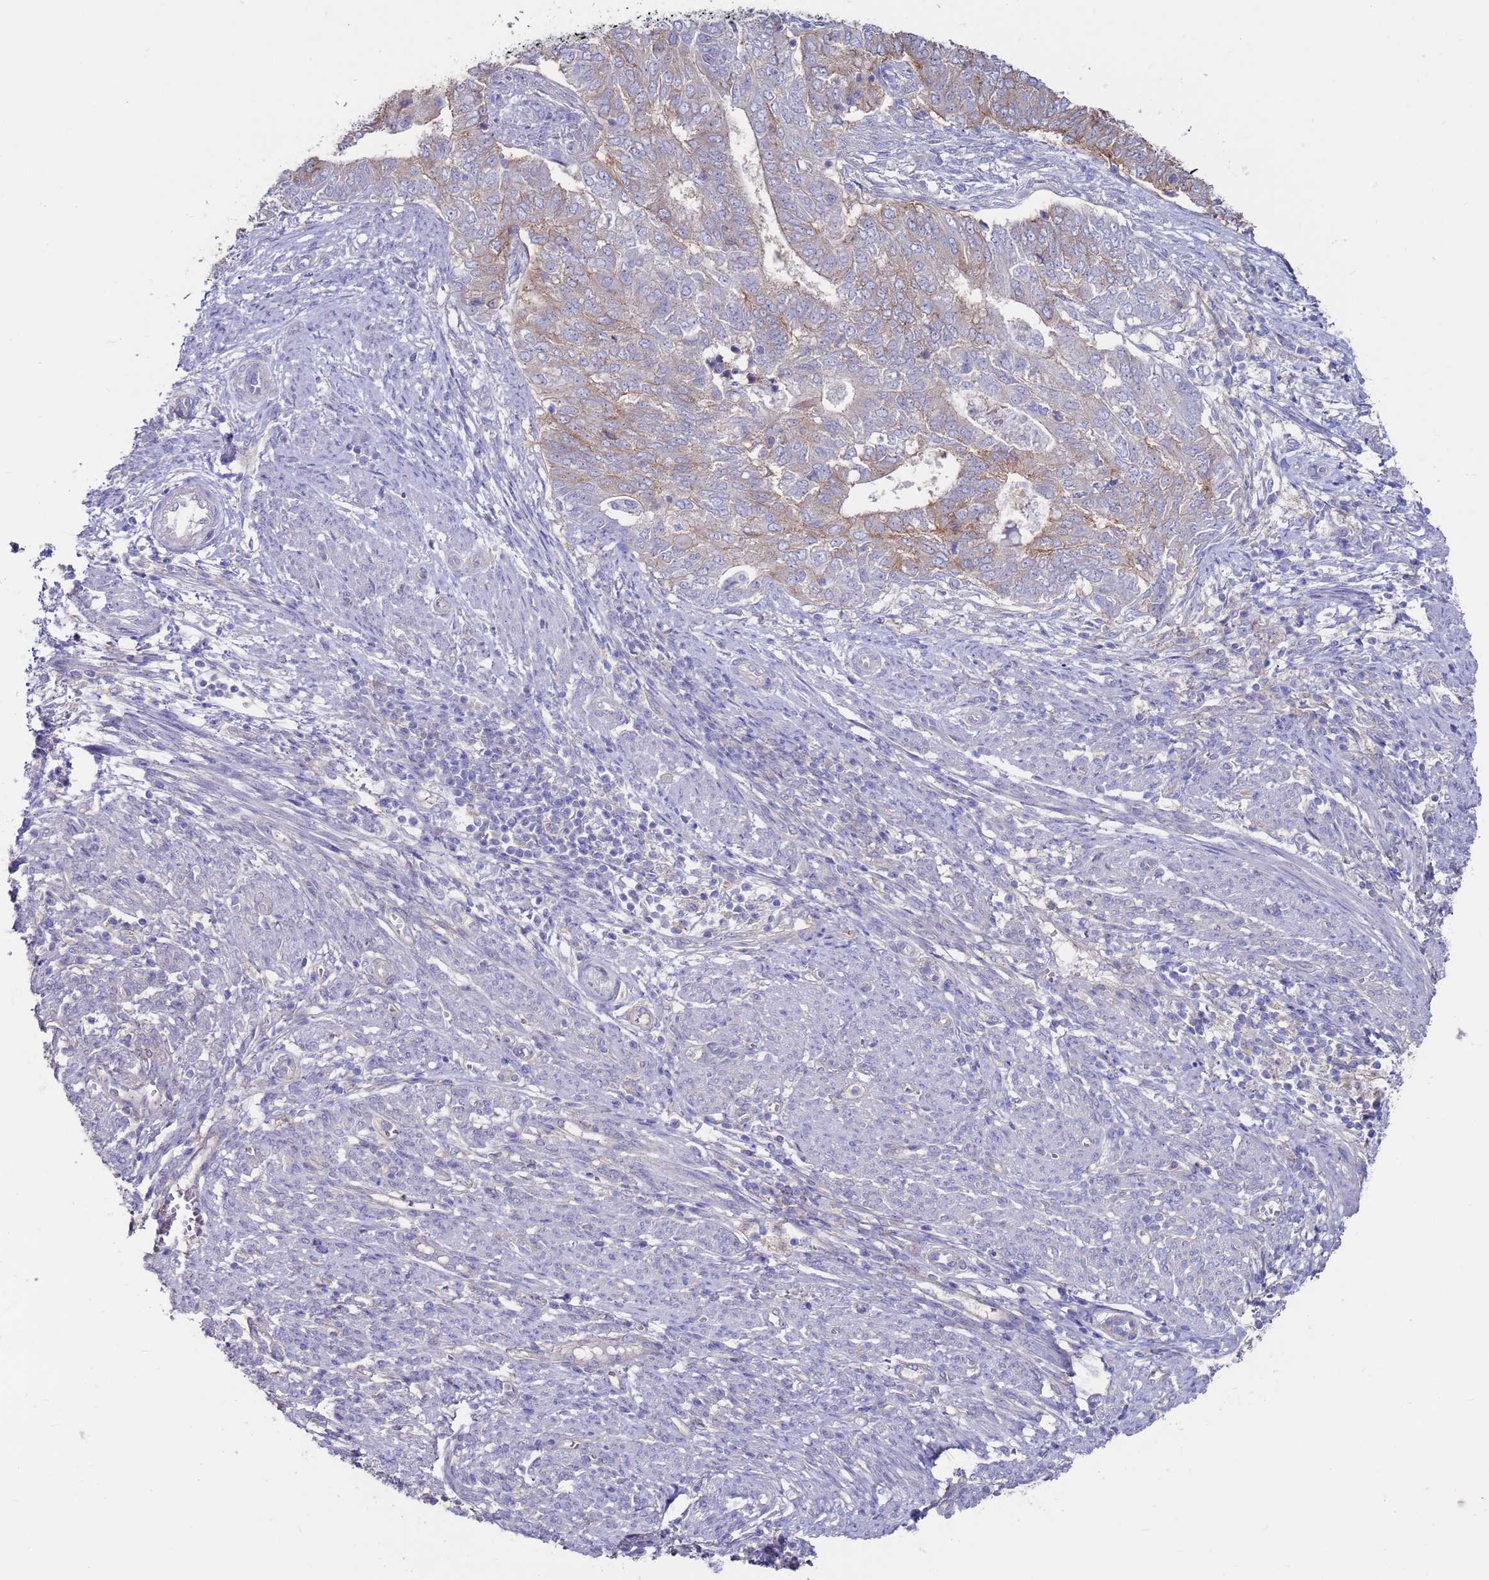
{"staining": {"intensity": "moderate", "quantity": "25%-75%", "location": "cytoplasmic/membranous"}, "tissue": "endometrial cancer", "cell_type": "Tumor cells", "image_type": "cancer", "snomed": [{"axis": "morphology", "description": "Adenocarcinoma, NOS"}, {"axis": "topography", "description": "Endometrium"}], "caption": "Endometrial cancer (adenocarcinoma) stained with IHC reveals moderate cytoplasmic/membranous staining in approximately 25%-75% of tumor cells.", "gene": "KRTCAP3", "patient": {"sex": "female", "age": 62}}